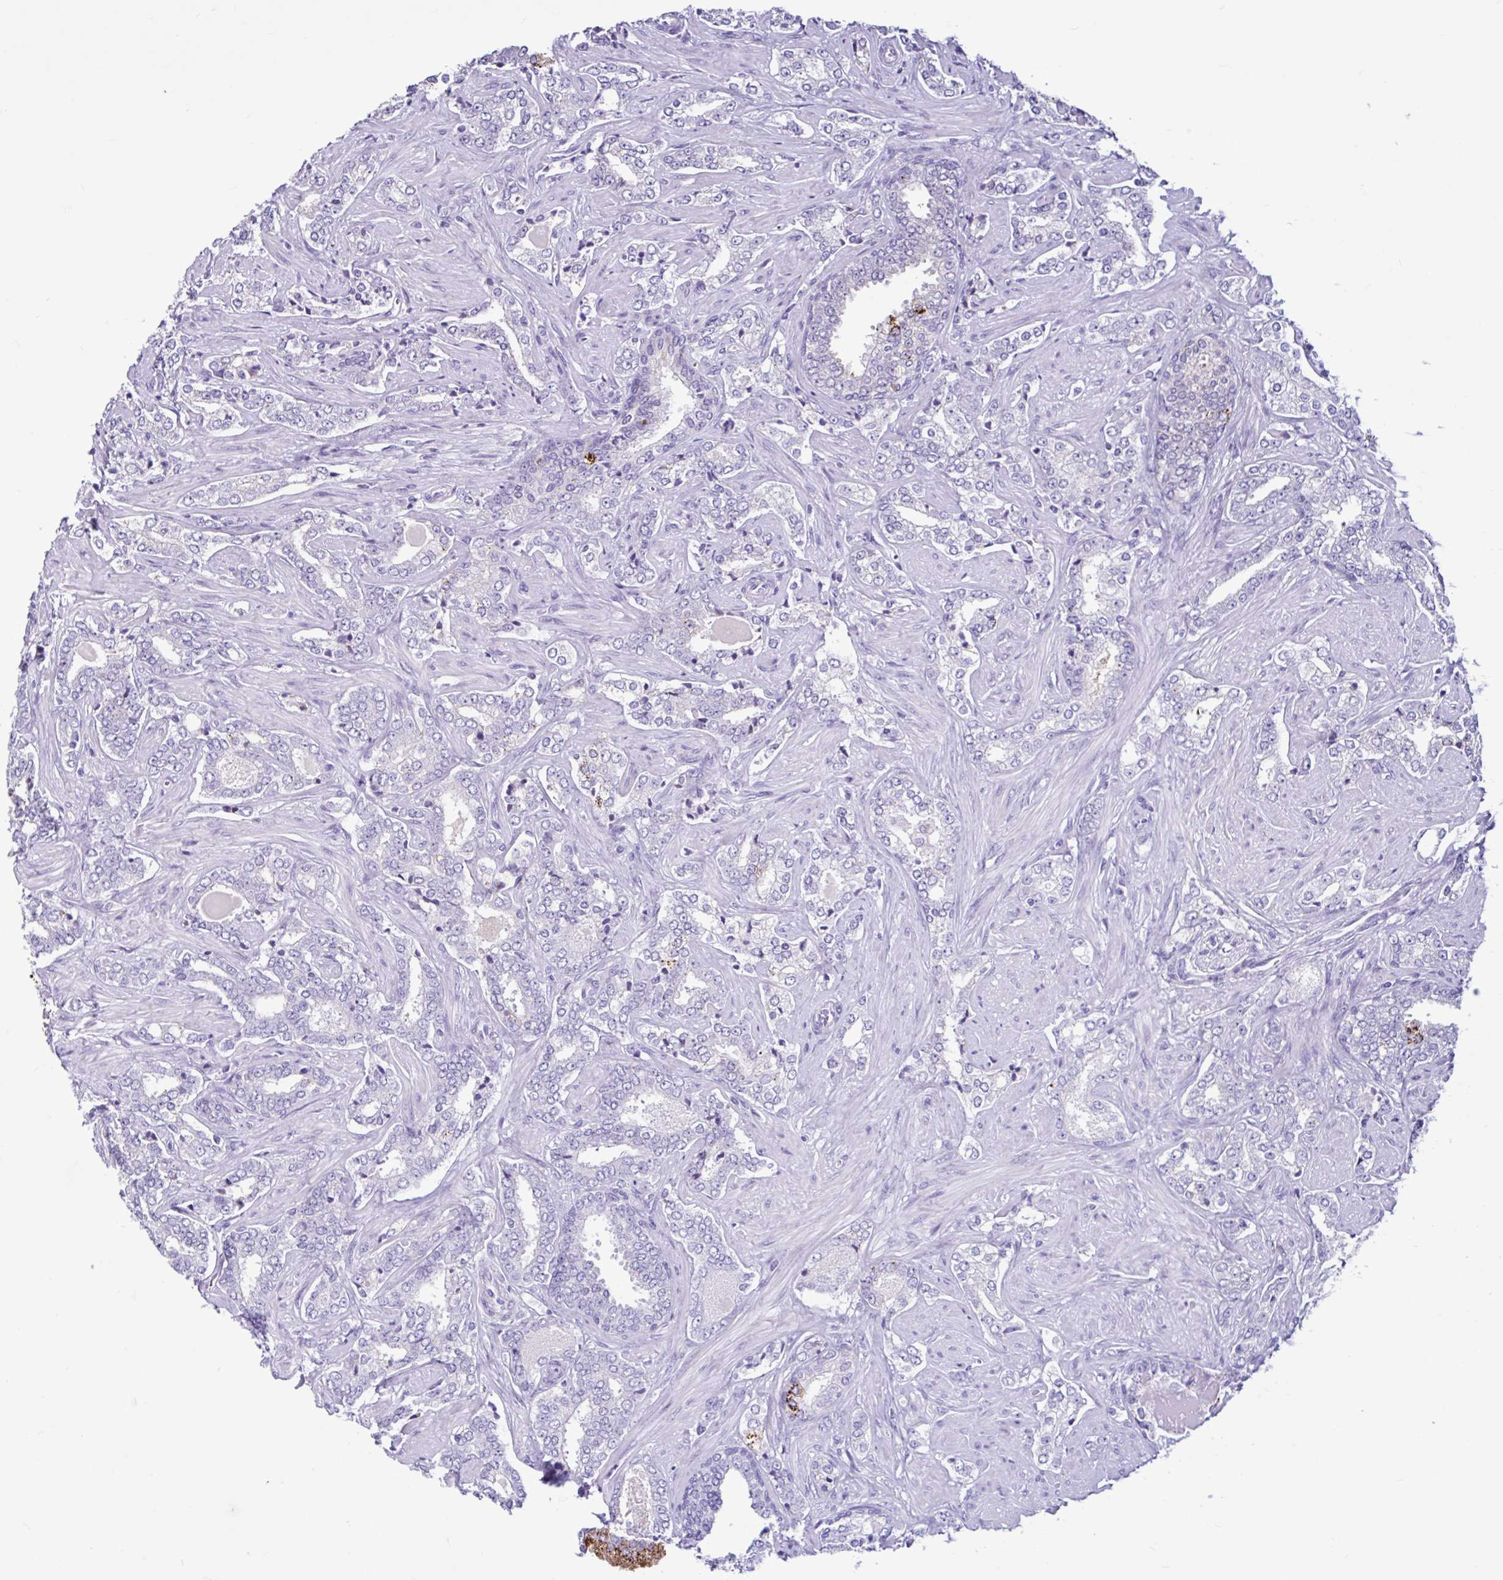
{"staining": {"intensity": "moderate", "quantity": "<25%", "location": "cytoplasmic/membranous"}, "tissue": "prostate cancer", "cell_type": "Tumor cells", "image_type": "cancer", "snomed": [{"axis": "morphology", "description": "Adenocarcinoma, High grade"}, {"axis": "topography", "description": "Prostate"}], "caption": "An image of human prostate cancer stained for a protein reveals moderate cytoplasmic/membranous brown staining in tumor cells. (brown staining indicates protein expression, while blue staining denotes nuclei).", "gene": "CYP19A1", "patient": {"sex": "male", "age": 60}}